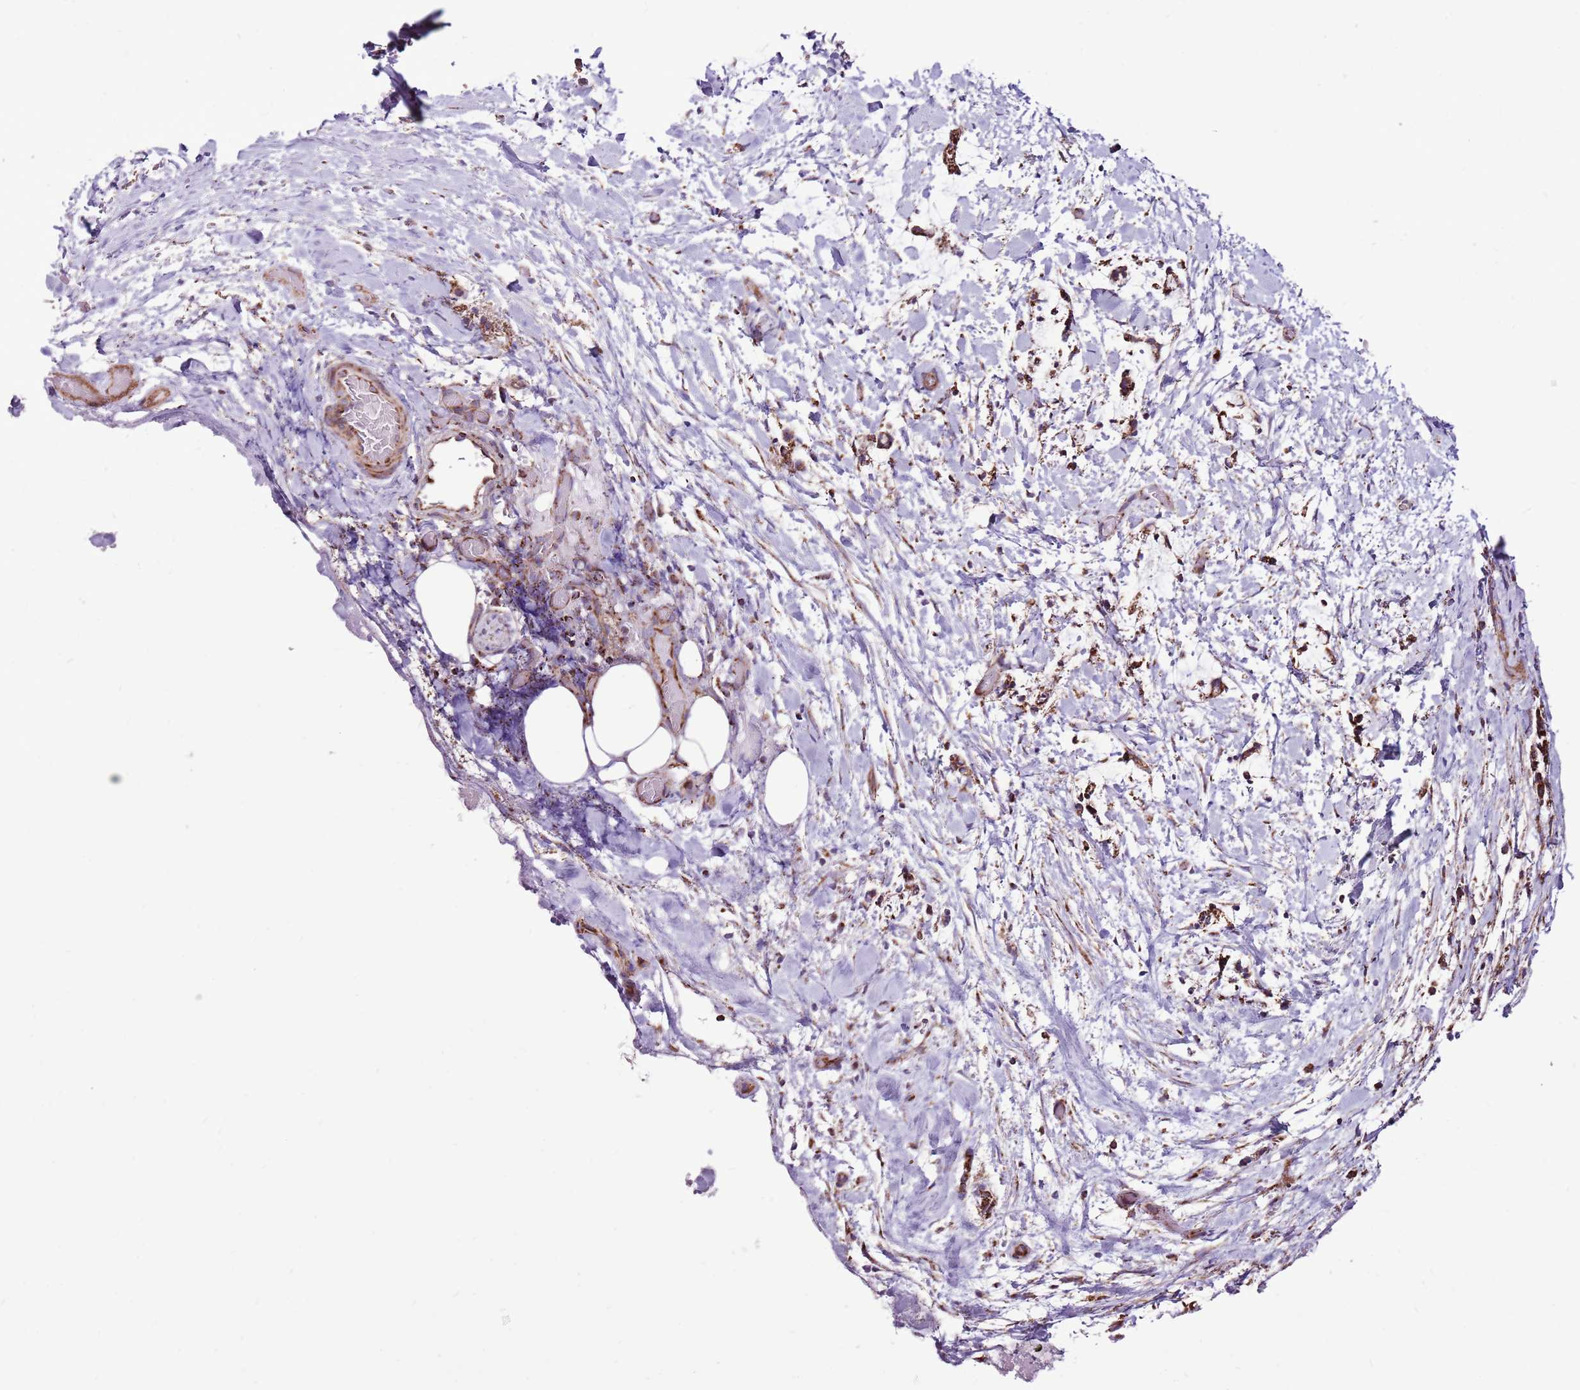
{"staining": {"intensity": "moderate", "quantity": "<25%", "location": "cytoplasmic/membranous"}, "tissue": "smooth muscle", "cell_type": "Smooth muscle cells", "image_type": "normal", "snomed": [{"axis": "morphology", "description": "Normal tissue, NOS"}, {"axis": "morphology", "description": "Adenocarcinoma, NOS"}, {"axis": "topography", "description": "Colon"}, {"axis": "topography", "description": "Peripheral nerve tissue"}], "caption": "The histopathology image exhibits immunohistochemical staining of unremarkable smooth muscle. There is moderate cytoplasmic/membranous expression is present in about <25% of smooth muscle cells. (Brightfield microscopy of DAB IHC at high magnification).", "gene": "HECTD4", "patient": {"sex": "male", "age": 14}}